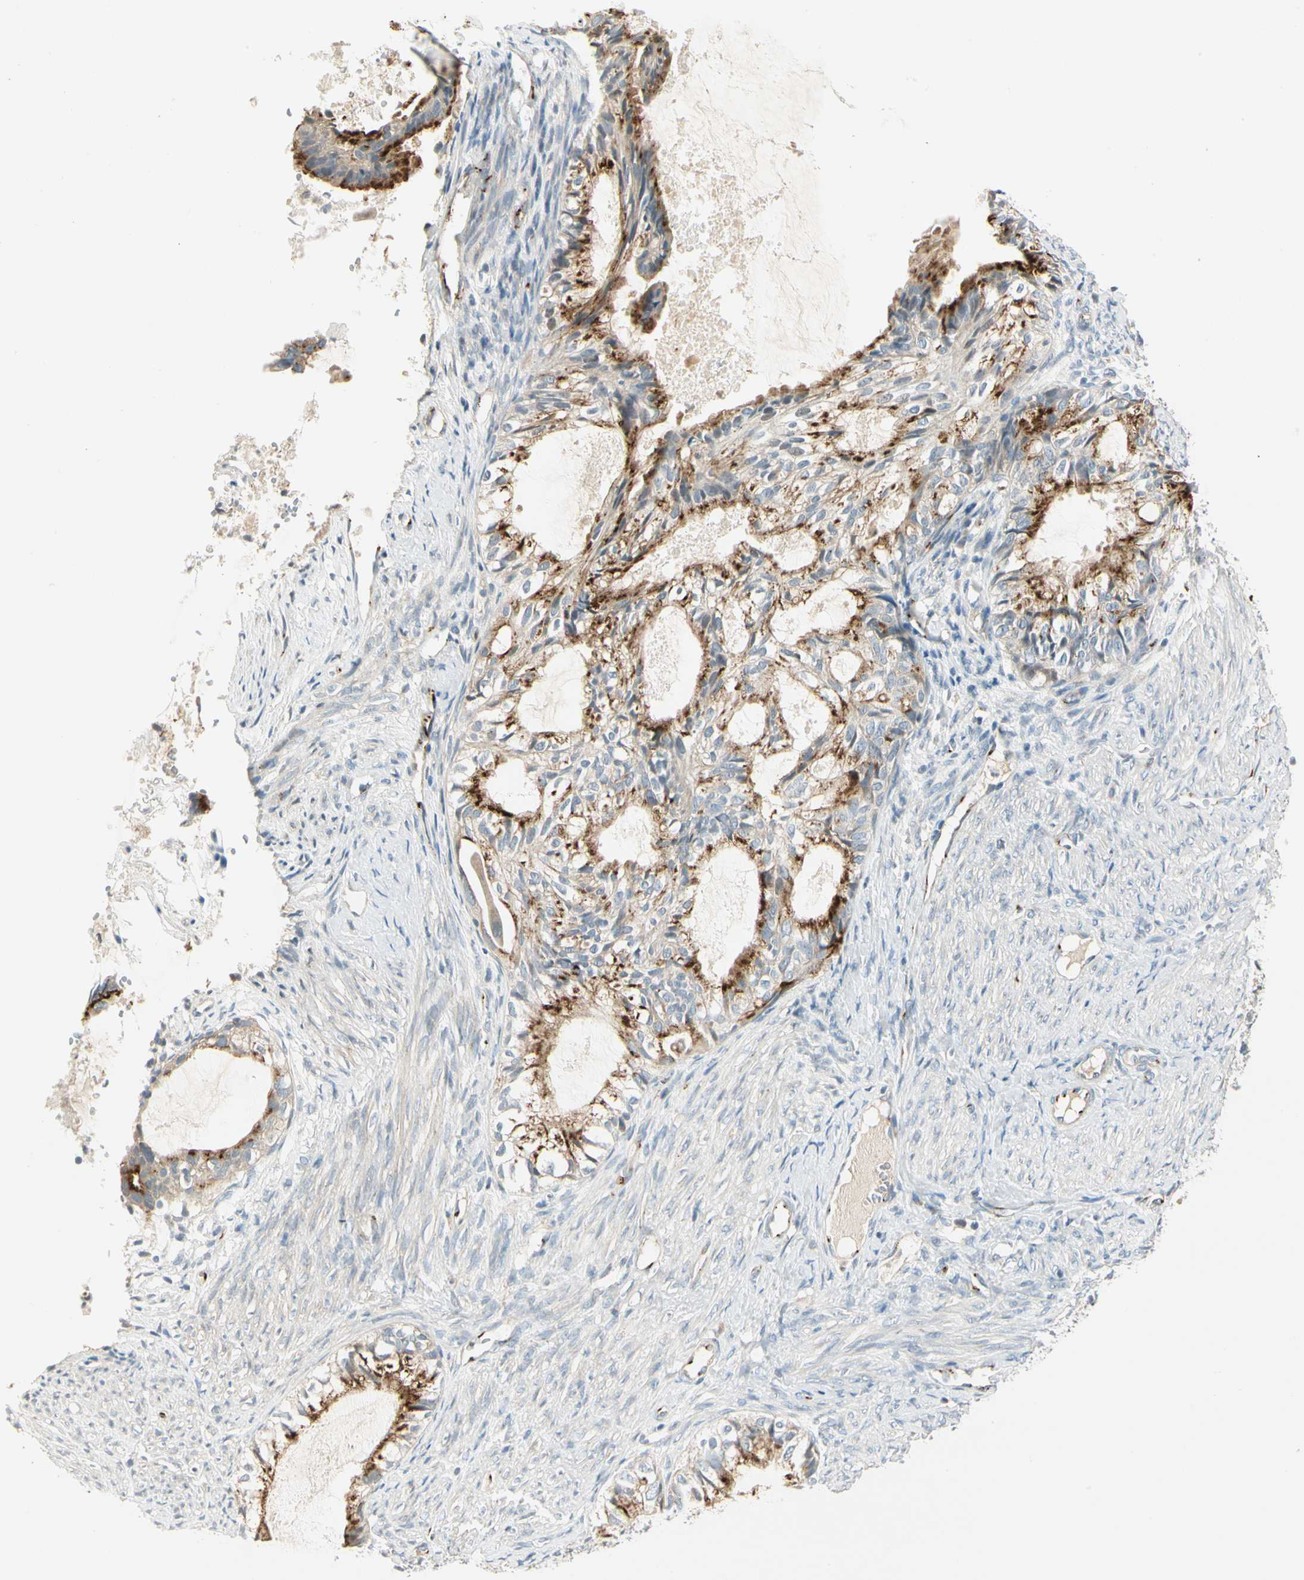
{"staining": {"intensity": "moderate", "quantity": ">75%", "location": "cytoplasmic/membranous"}, "tissue": "cervical cancer", "cell_type": "Tumor cells", "image_type": "cancer", "snomed": [{"axis": "morphology", "description": "Normal tissue, NOS"}, {"axis": "morphology", "description": "Adenocarcinoma, NOS"}, {"axis": "topography", "description": "Cervix"}, {"axis": "topography", "description": "Endometrium"}], "caption": "Immunohistochemistry (IHC) (DAB) staining of human cervical adenocarcinoma displays moderate cytoplasmic/membranous protein staining in approximately >75% of tumor cells.", "gene": "MANSC1", "patient": {"sex": "female", "age": 86}}